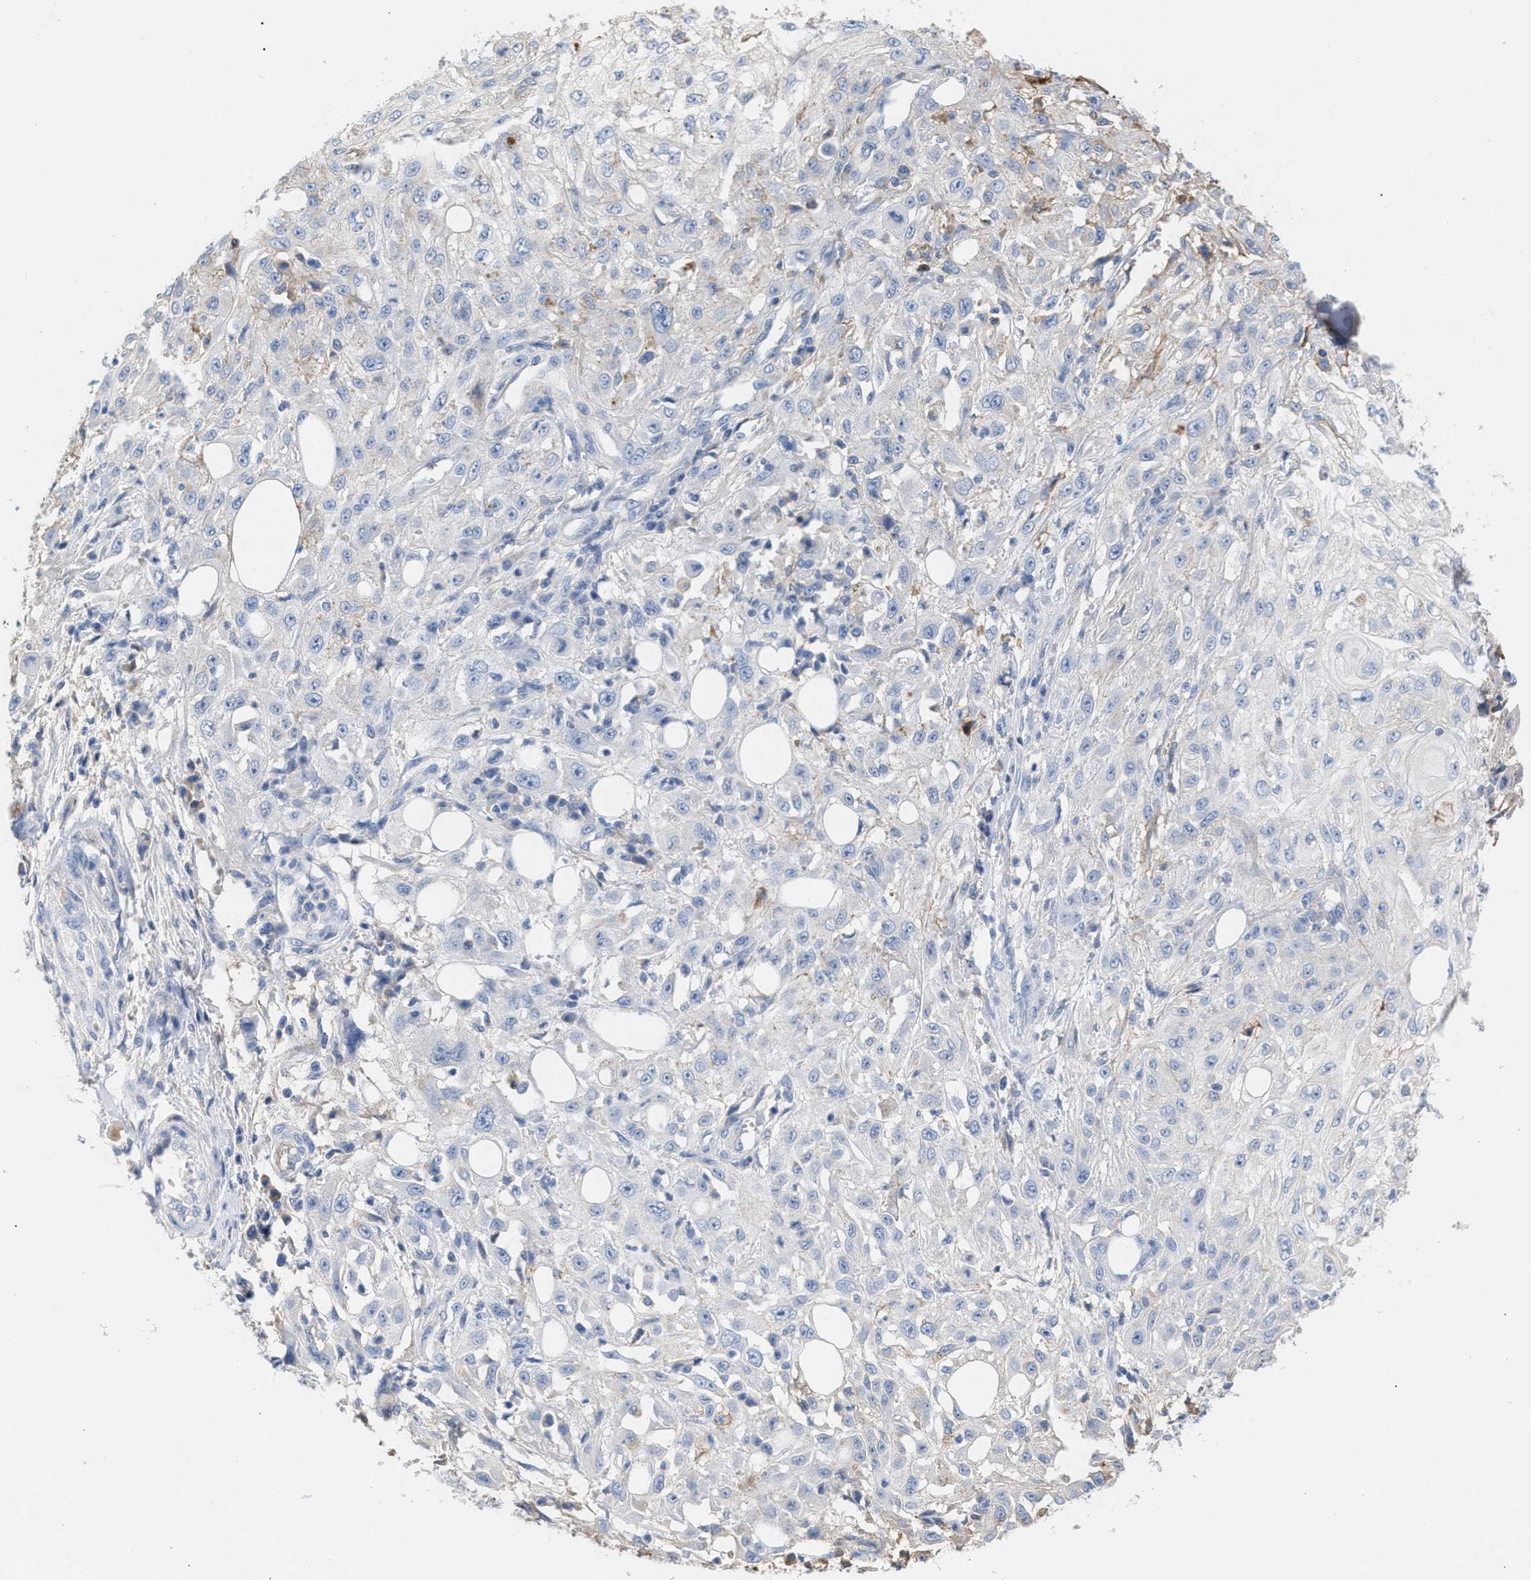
{"staining": {"intensity": "negative", "quantity": "none", "location": "none"}, "tissue": "skin cancer", "cell_type": "Tumor cells", "image_type": "cancer", "snomed": [{"axis": "morphology", "description": "Squamous cell carcinoma, NOS"}, {"axis": "topography", "description": "Skin"}], "caption": "Immunohistochemistry (IHC) of squamous cell carcinoma (skin) reveals no expression in tumor cells. (DAB (3,3'-diaminobenzidine) immunohistochemistry (IHC) with hematoxylin counter stain).", "gene": "APOH", "patient": {"sex": "male", "age": 75}}